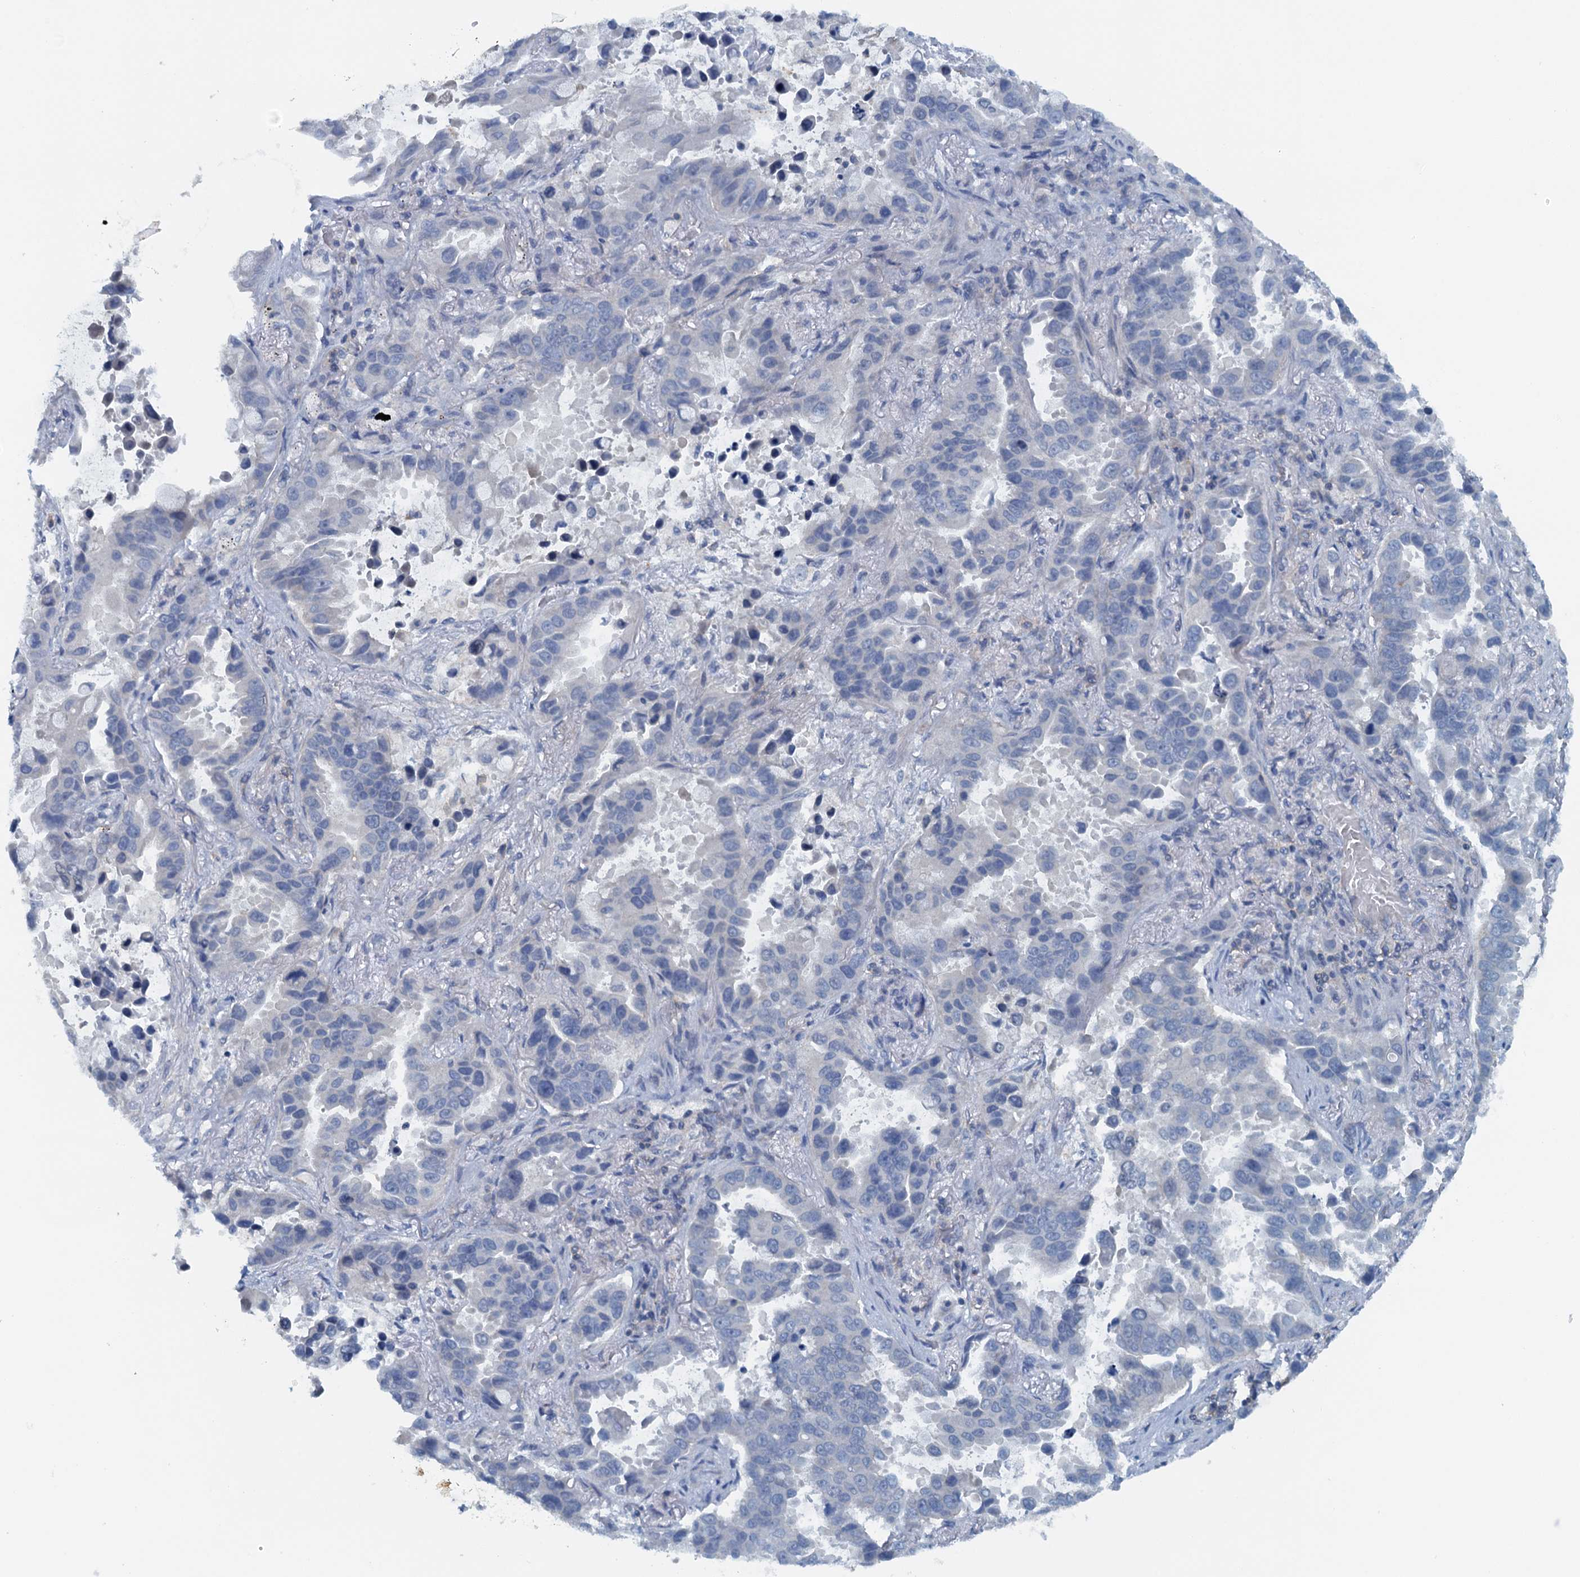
{"staining": {"intensity": "negative", "quantity": "none", "location": "none"}, "tissue": "lung cancer", "cell_type": "Tumor cells", "image_type": "cancer", "snomed": [{"axis": "morphology", "description": "Adenocarcinoma, NOS"}, {"axis": "topography", "description": "Lung"}], "caption": "An image of human adenocarcinoma (lung) is negative for staining in tumor cells.", "gene": "THAP10", "patient": {"sex": "male", "age": 64}}